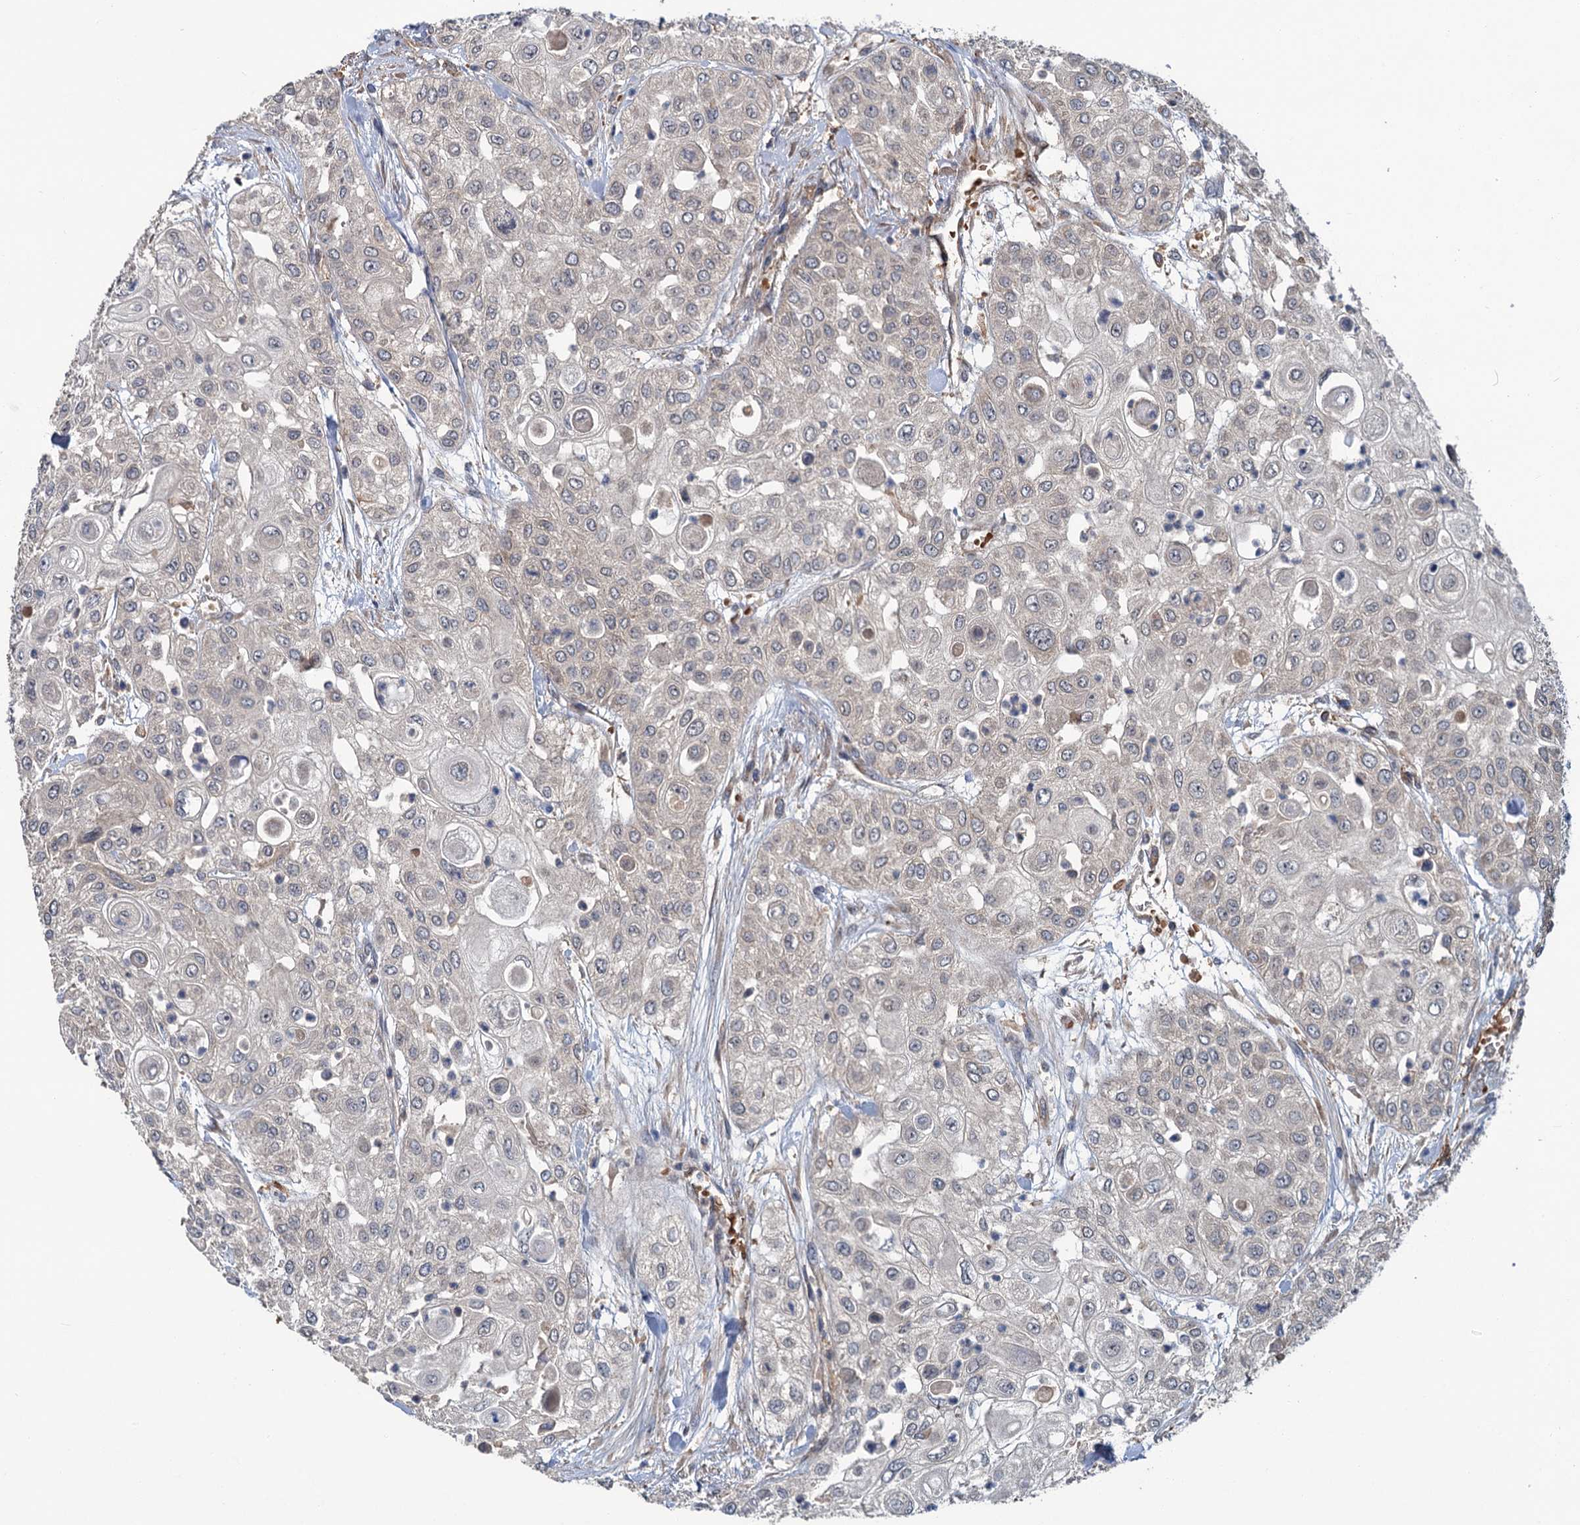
{"staining": {"intensity": "negative", "quantity": "none", "location": "none"}, "tissue": "urothelial cancer", "cell_type": "Tumor cells", "image_type": "cancer", "snomed": [{"axis": "morphology", "description": "Urothelial carcinoma, High grade"}, {"axis": "topography", "description": "Urinary bladder"}], "caption": "A high-resolution image shows IHC staining of urothelial carcinoma (high-grade), which reveals no significant positivity in tumor cells.", "gene": "PKN2", "patient": {"sex": "female", "age": 79}}